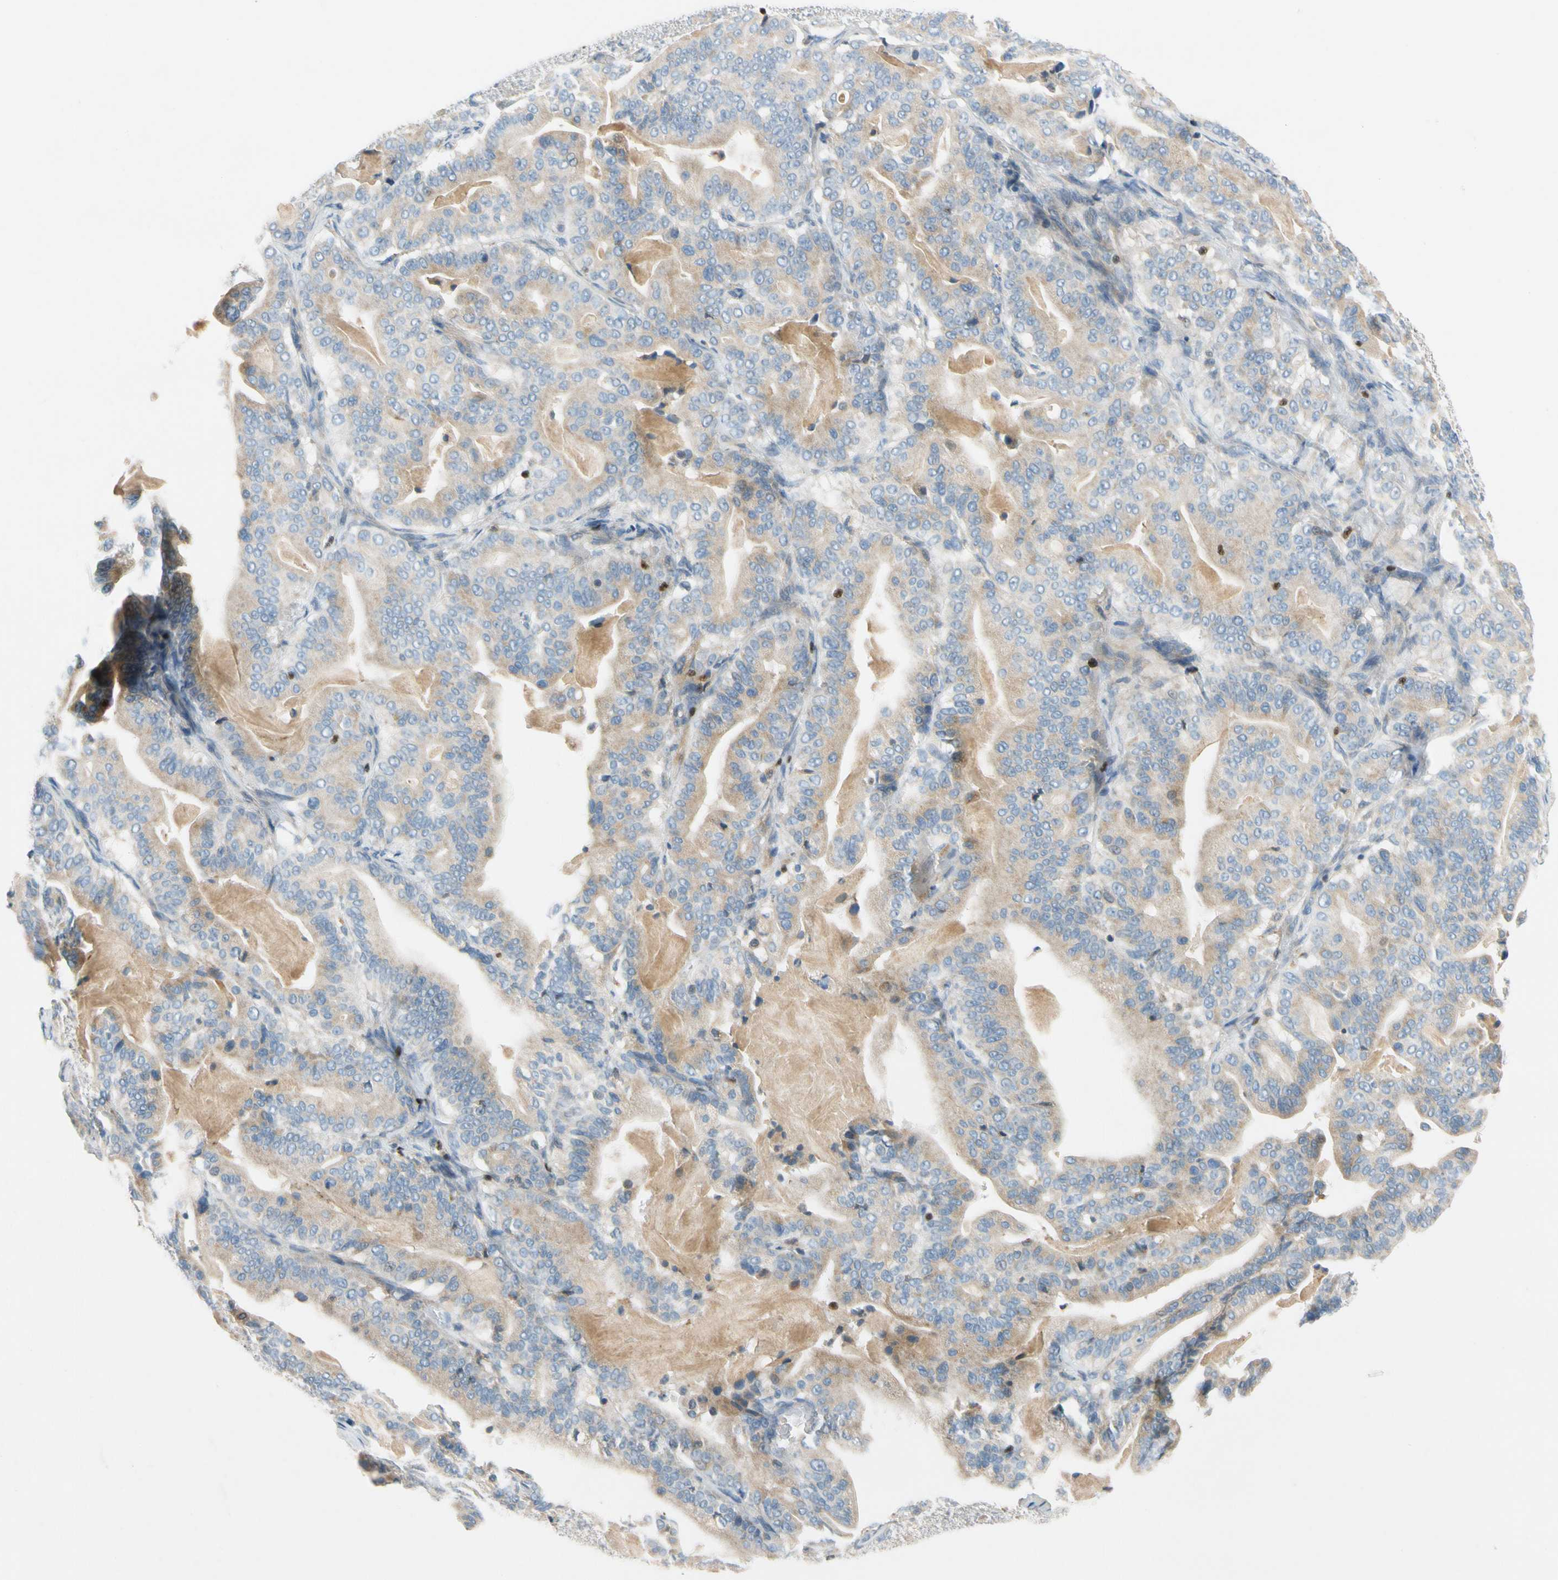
{"staining": {"intensity": "weak", "quantity": "25%-75%", "location": "cytoplasmic/membranous"}, "tissue": "pancreatic cancer", "cell_type": "Tumor cells", "image_type": "cancer", "snomed": [{"axis": "morphology", "description": "Adenocarcinoma, NOS"}, {"axis": "topography", "description": "Pancreas"}], "caption": "Weak cytoplasmic/membranous staining is seen in approximately 25%-75% of tumor cells in pancreatic adenocarcinoma.", "gene": "SP140", "patient": {"sex": "male", "age": 63}}